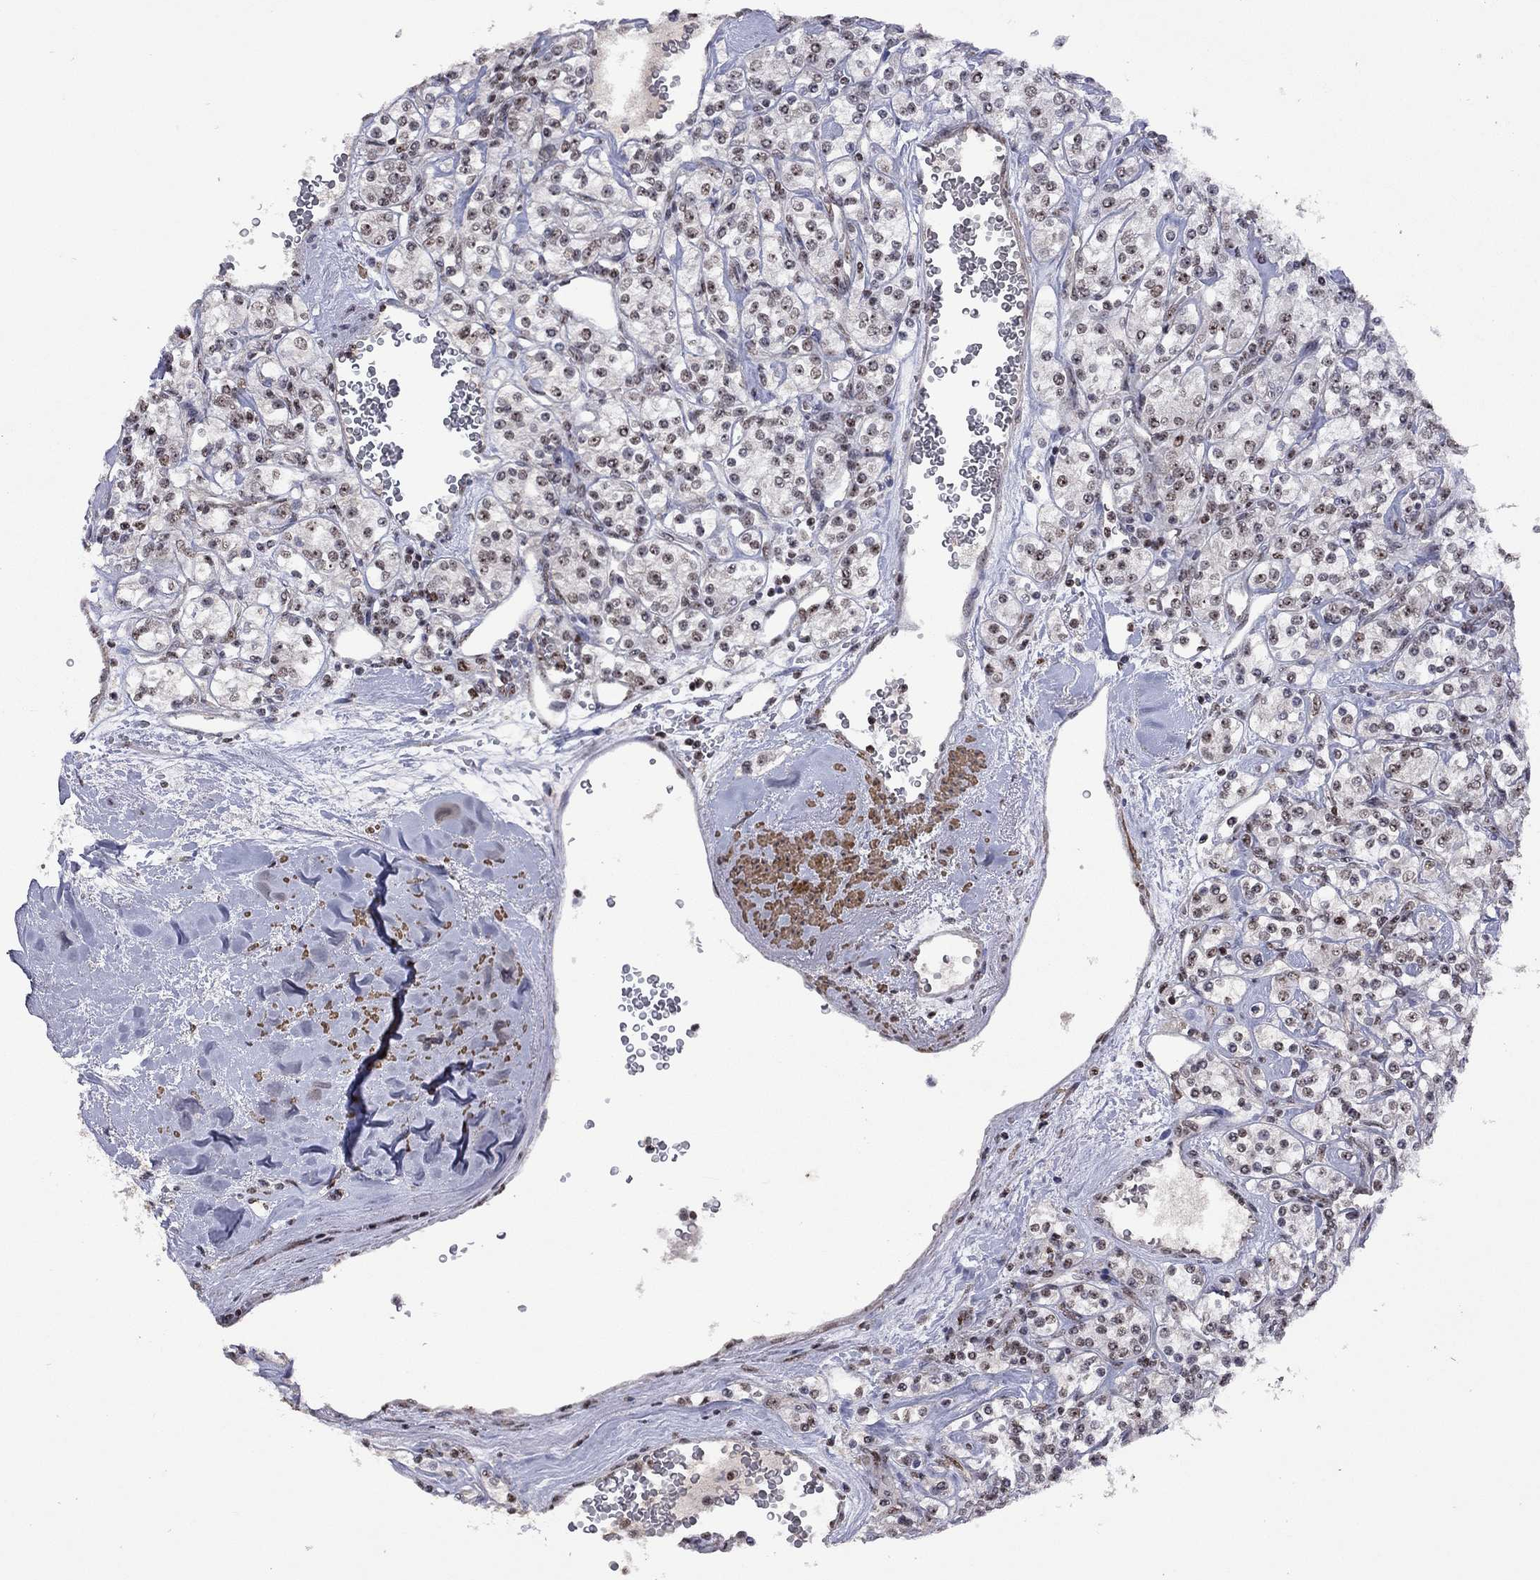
{"staining": {"intensity": "weak", "quantity": "25%-75%", "location": "nuclear"}, "tissue": "renal cancer", "cell_type": "Tumor cells", "image_type": "cancer", "snomed": [{"axis": "morphology", "description": "Adenocarcinoma, NOS"}, {"axis": "topography", "description": "Kidney"}], "caption": "IHC image of adenocarcinoma (renal) stained for a protein (brown), which displays low levels of weak nuclear staining in approximately 25%-75% of tumor cells.", "gene": "SPOUT1", "patient": {"sex": "male", "age": 77}}